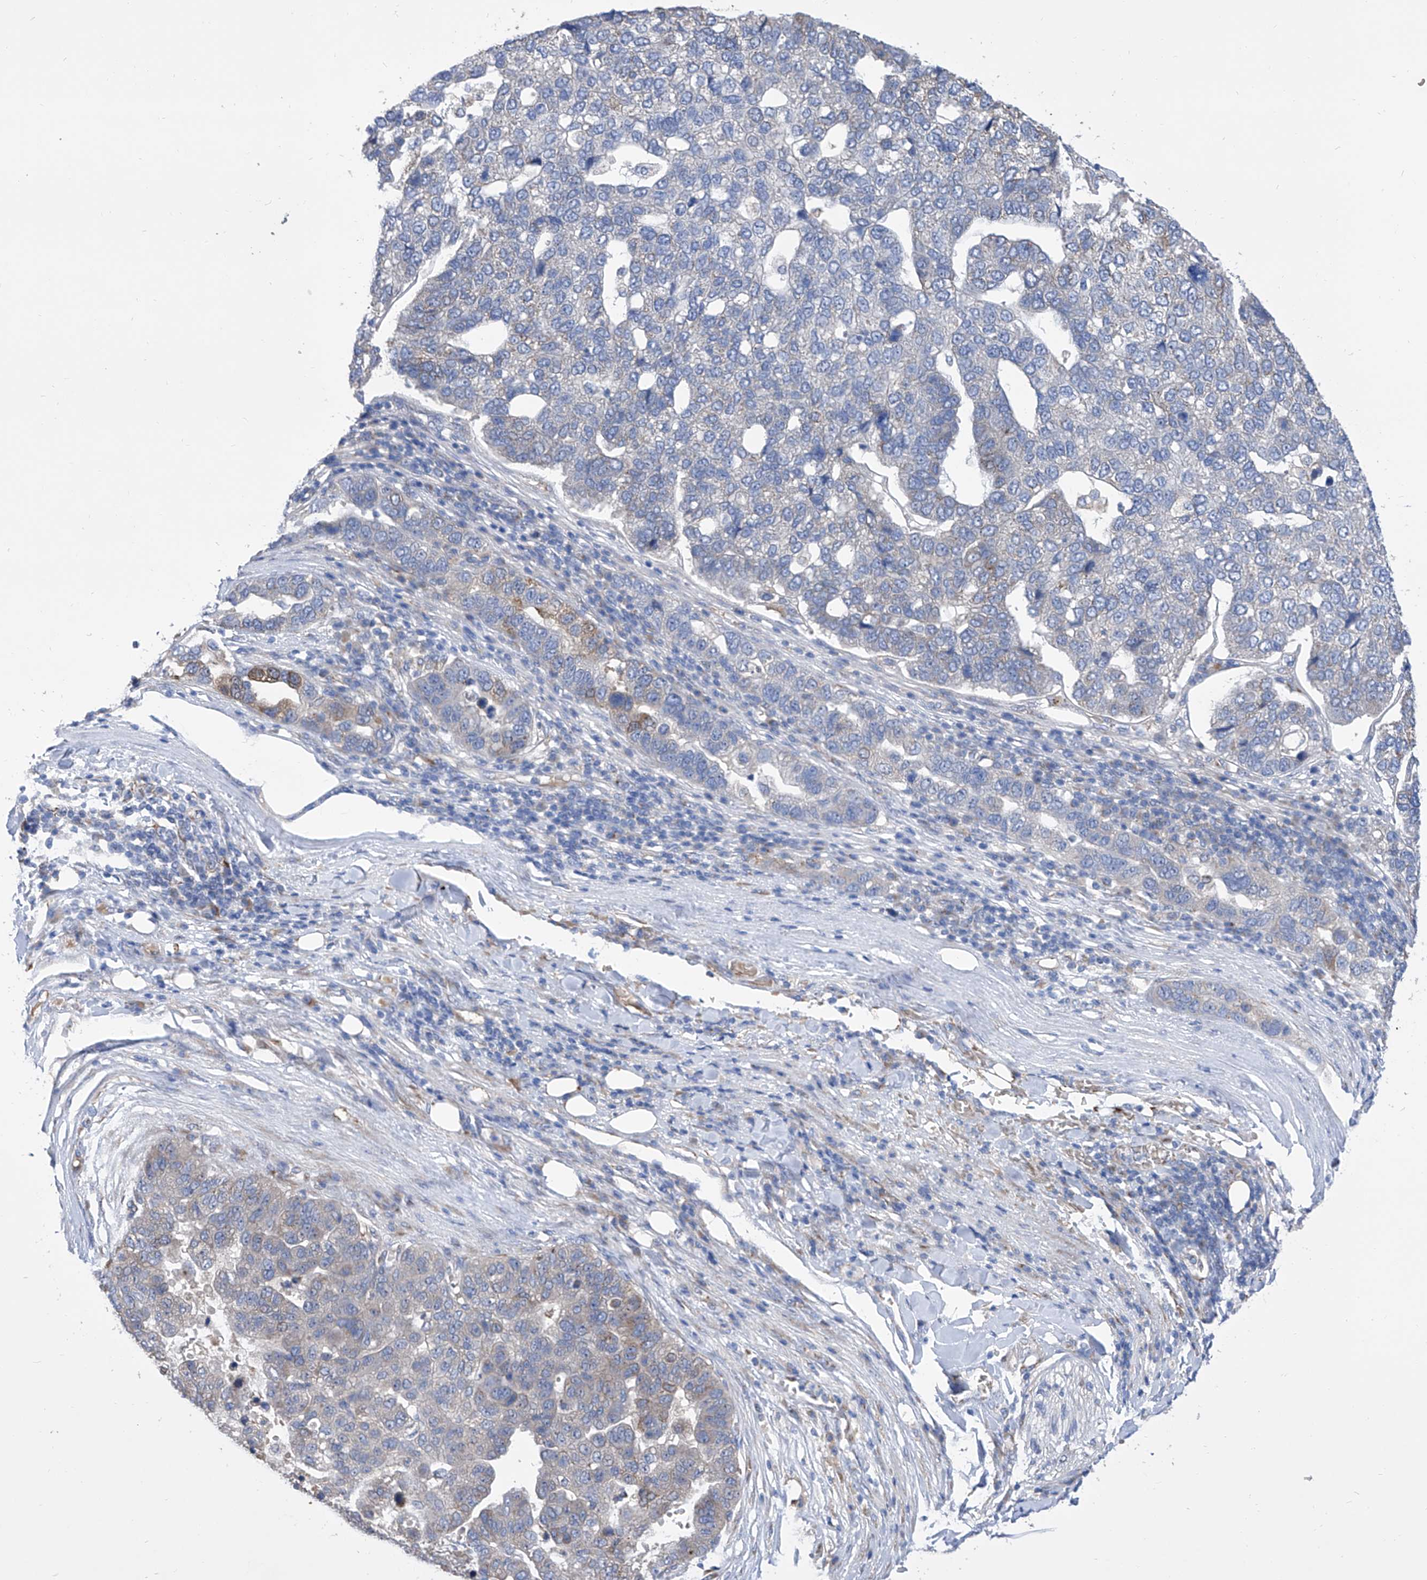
{"staining": {"intensity": "weak", "quantity": "<25%", "location": "cytoplasmic/membranous"}, "tissue": "pancreatic cancer", "cell_type": "Tumor cells", "image_type": "cancer", "snomed": [{"axis": "morphology", "description": "Adenocarcinoma, NOS"}, {"axis": "topography", "description": "Pancreas"}], "caption": "Protein analysis of pancreatic cancer demonstrates no significant expression in tumor cells.", "gene": "TJAP1", "patient": {"sex": "female", "age": 61}}